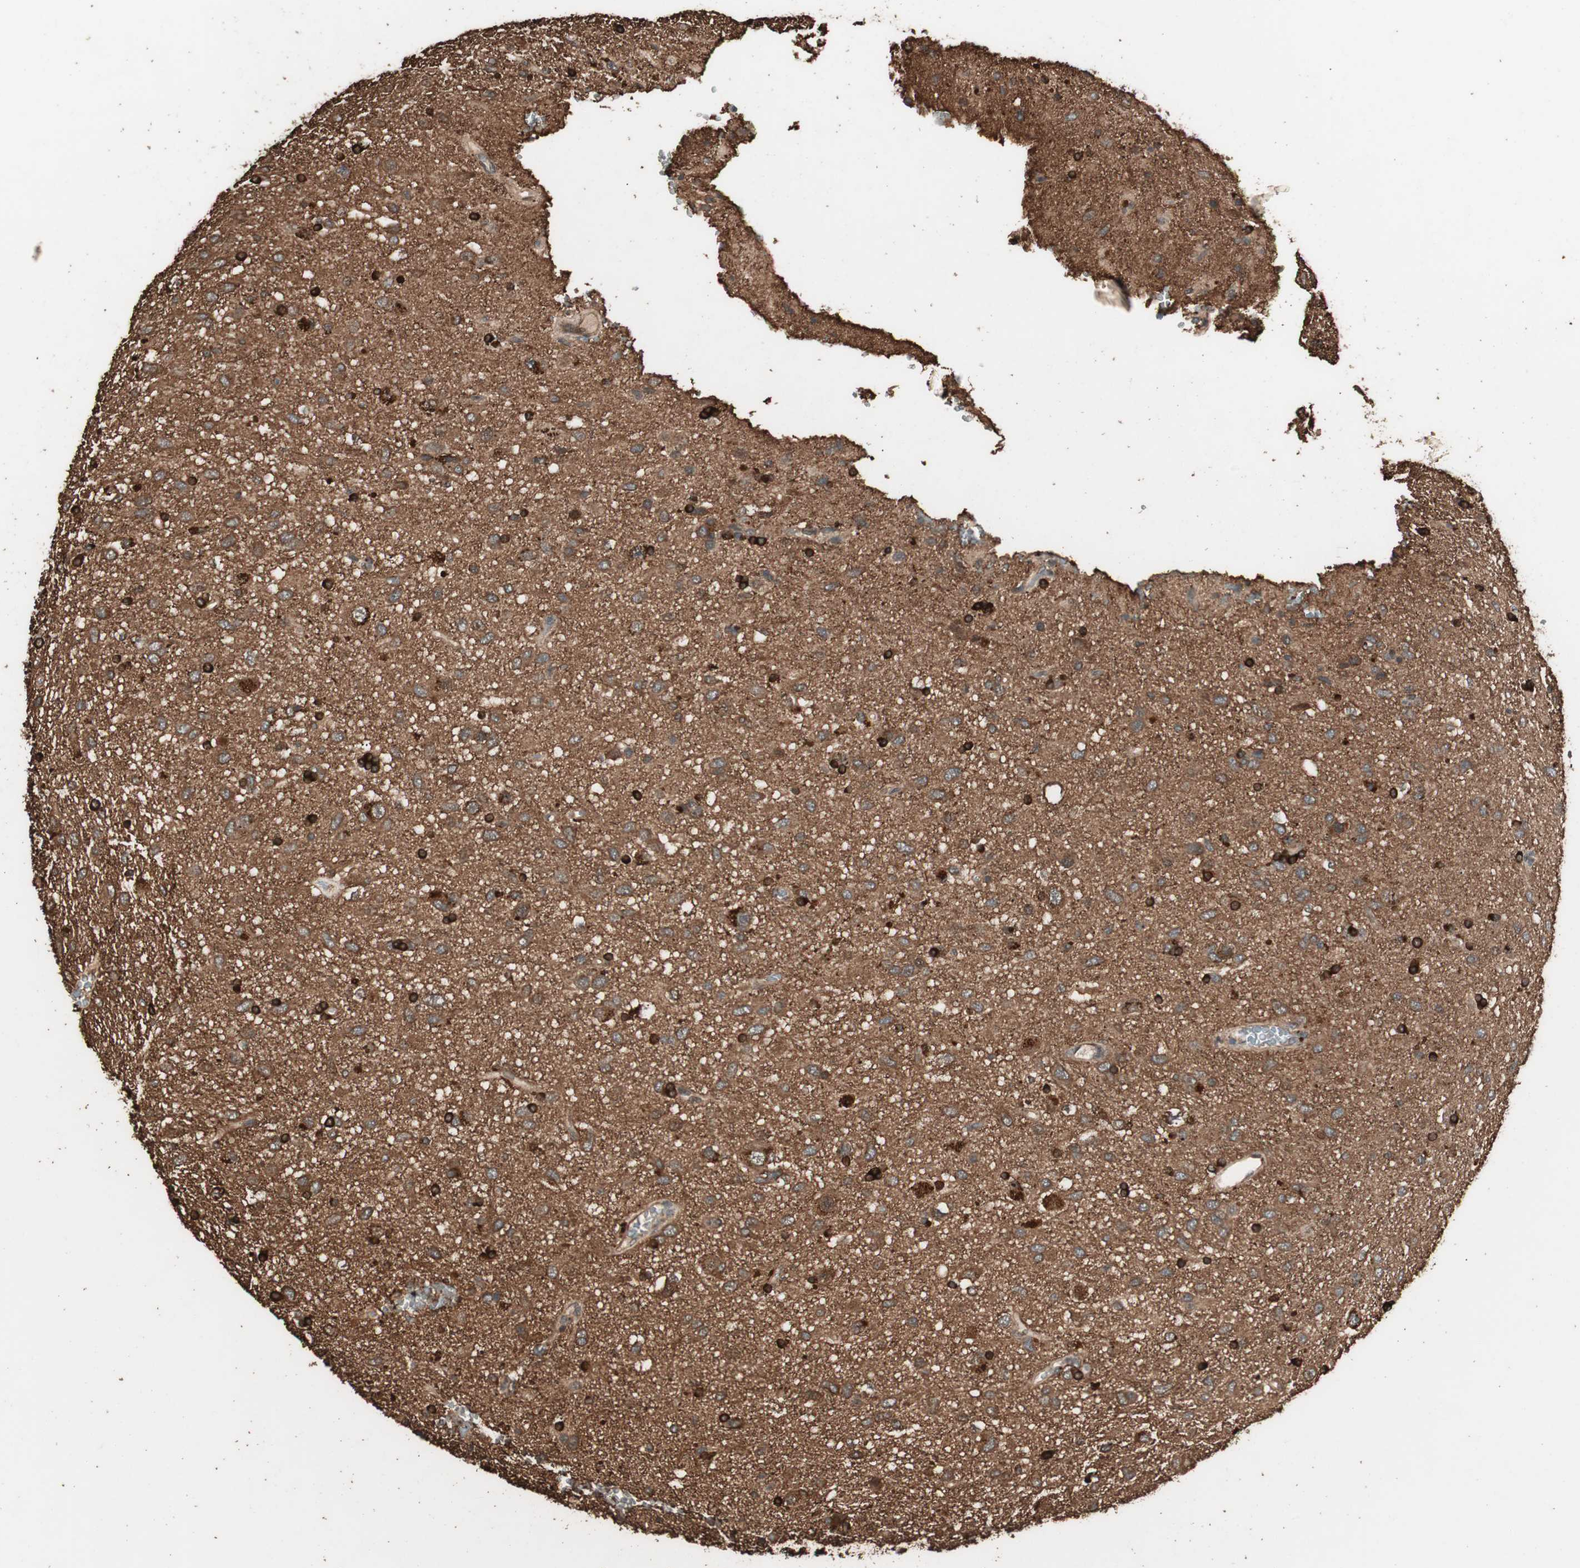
{"staining": {"intensity": "strong", "quantity": ">75%", "location": "cytoplasmic/membranous"}, "tissue": "glioma", "cell_type": "Tumor cells", "image_type": "cancer", "snomed": [{"axis": "morphology", "description": "Glioma, malignant, Low grade"}, {"axis": "topography", "description": "Brain"}], "caption": "Immunohistochemistry of human malignant glioma (low-grade) demonstrates high levels of strong cytoplasmic/membranous expression in about >75% of tumor cells.", "gene": "CCN4", "patient": {"sex": "male", "age": 77}}